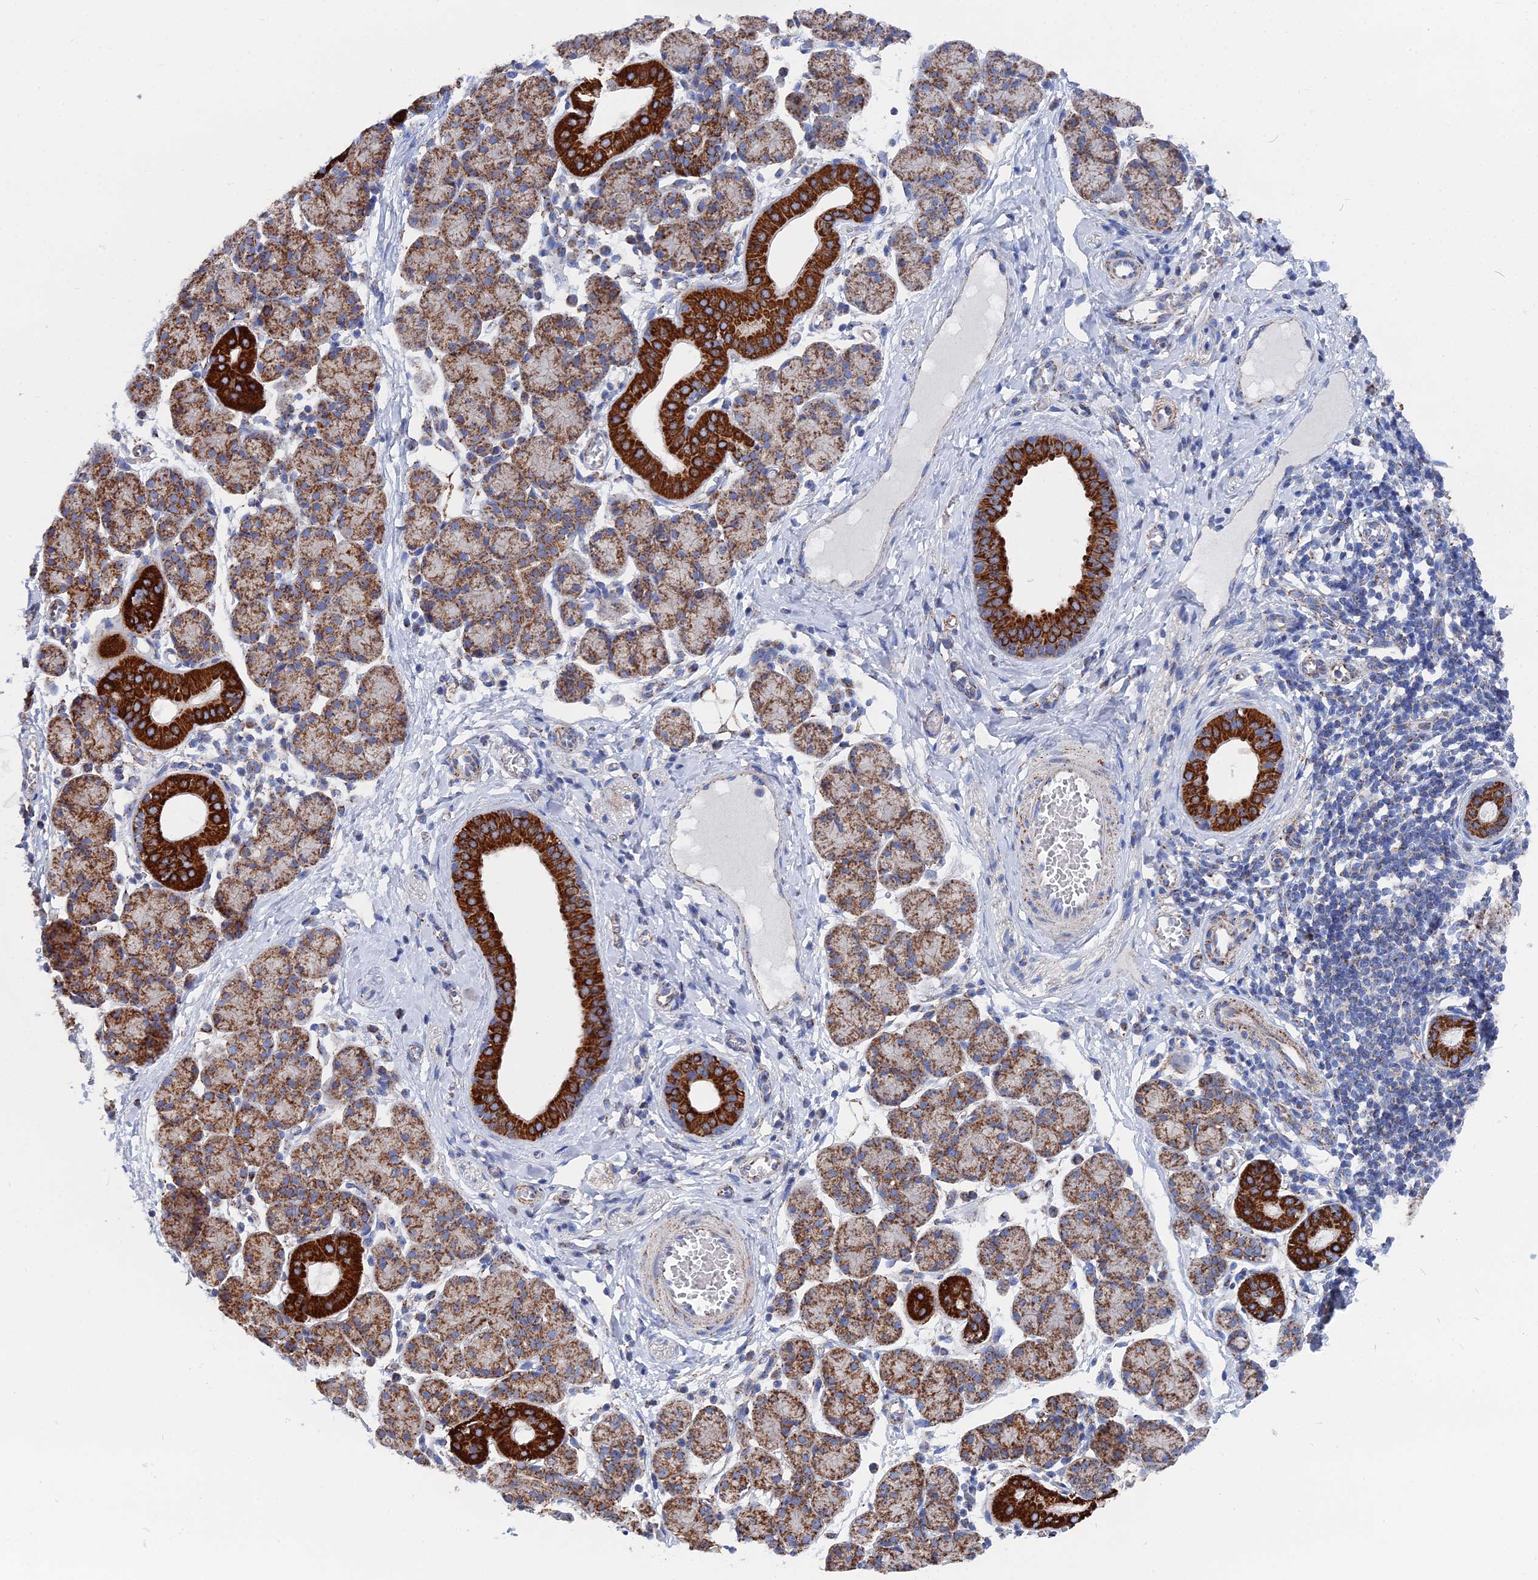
{"staining": {"intensity": "strong", "quantity": "25%-75%", "location": "cytoplasmic/membranous"}, "tissue": "salivary gland", "cell_type": "Glandular cells", "image_type": "normal", "snomed": [{"axis": "morphology", "description": "Normal tissue, NOS"}, {"axis": "morphology", "description": "Inflammation, NOS"}, {"axis": "topography", "description": "Lymph node"}, {"axis": "topography", "description": "Salivary gland"}], "caption": "Brown immunohistochemical staining in unremarkable salivary gland displays strong cytoplasmic/membranous expression in about 25%-75% of glandular cells. (brown staining indicates protein expression, while blue staining denotes nuclei).", "gene": "IFT80", "patient": {"sex": "male", "age": 3}}